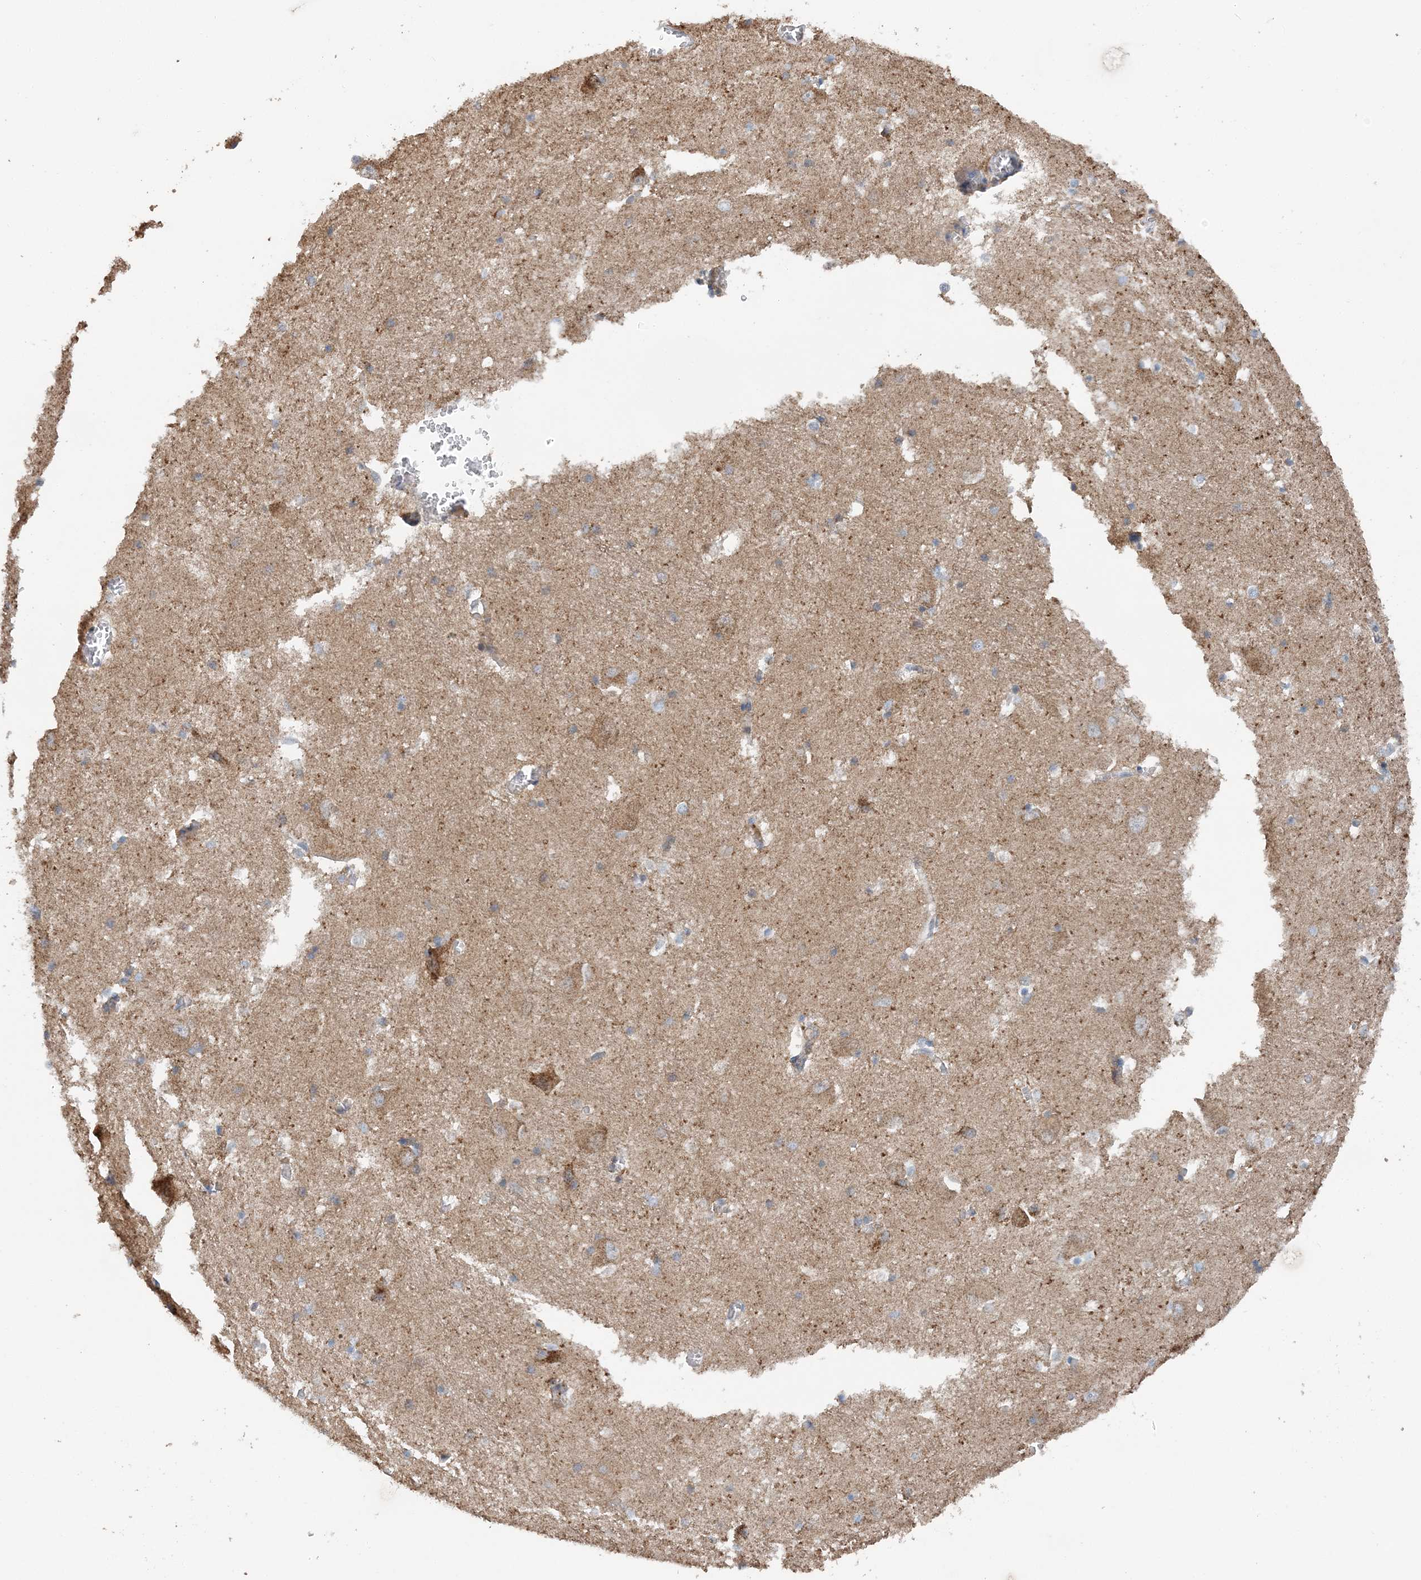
{"staining": {"intensity": "weak", "quantity": "<25%", "location": "cytoplasmic/membranous"}, "tissue": "caudate", "cell_type": "Glial cells", "image_type": "normal", "snomed": [{"axis": "morphology", "description": "Normal tissue, NOS"}, {"axis": "topography", "description": "Lateral ventricle wall"}], "caption": "A high-resolution photomicrograph shows IHC staining of unremarkable caudate, which exhibits no significant positivity in glial cells.", "gene": "SPRY2", "patient": {"sex": "male", "age": 37}}